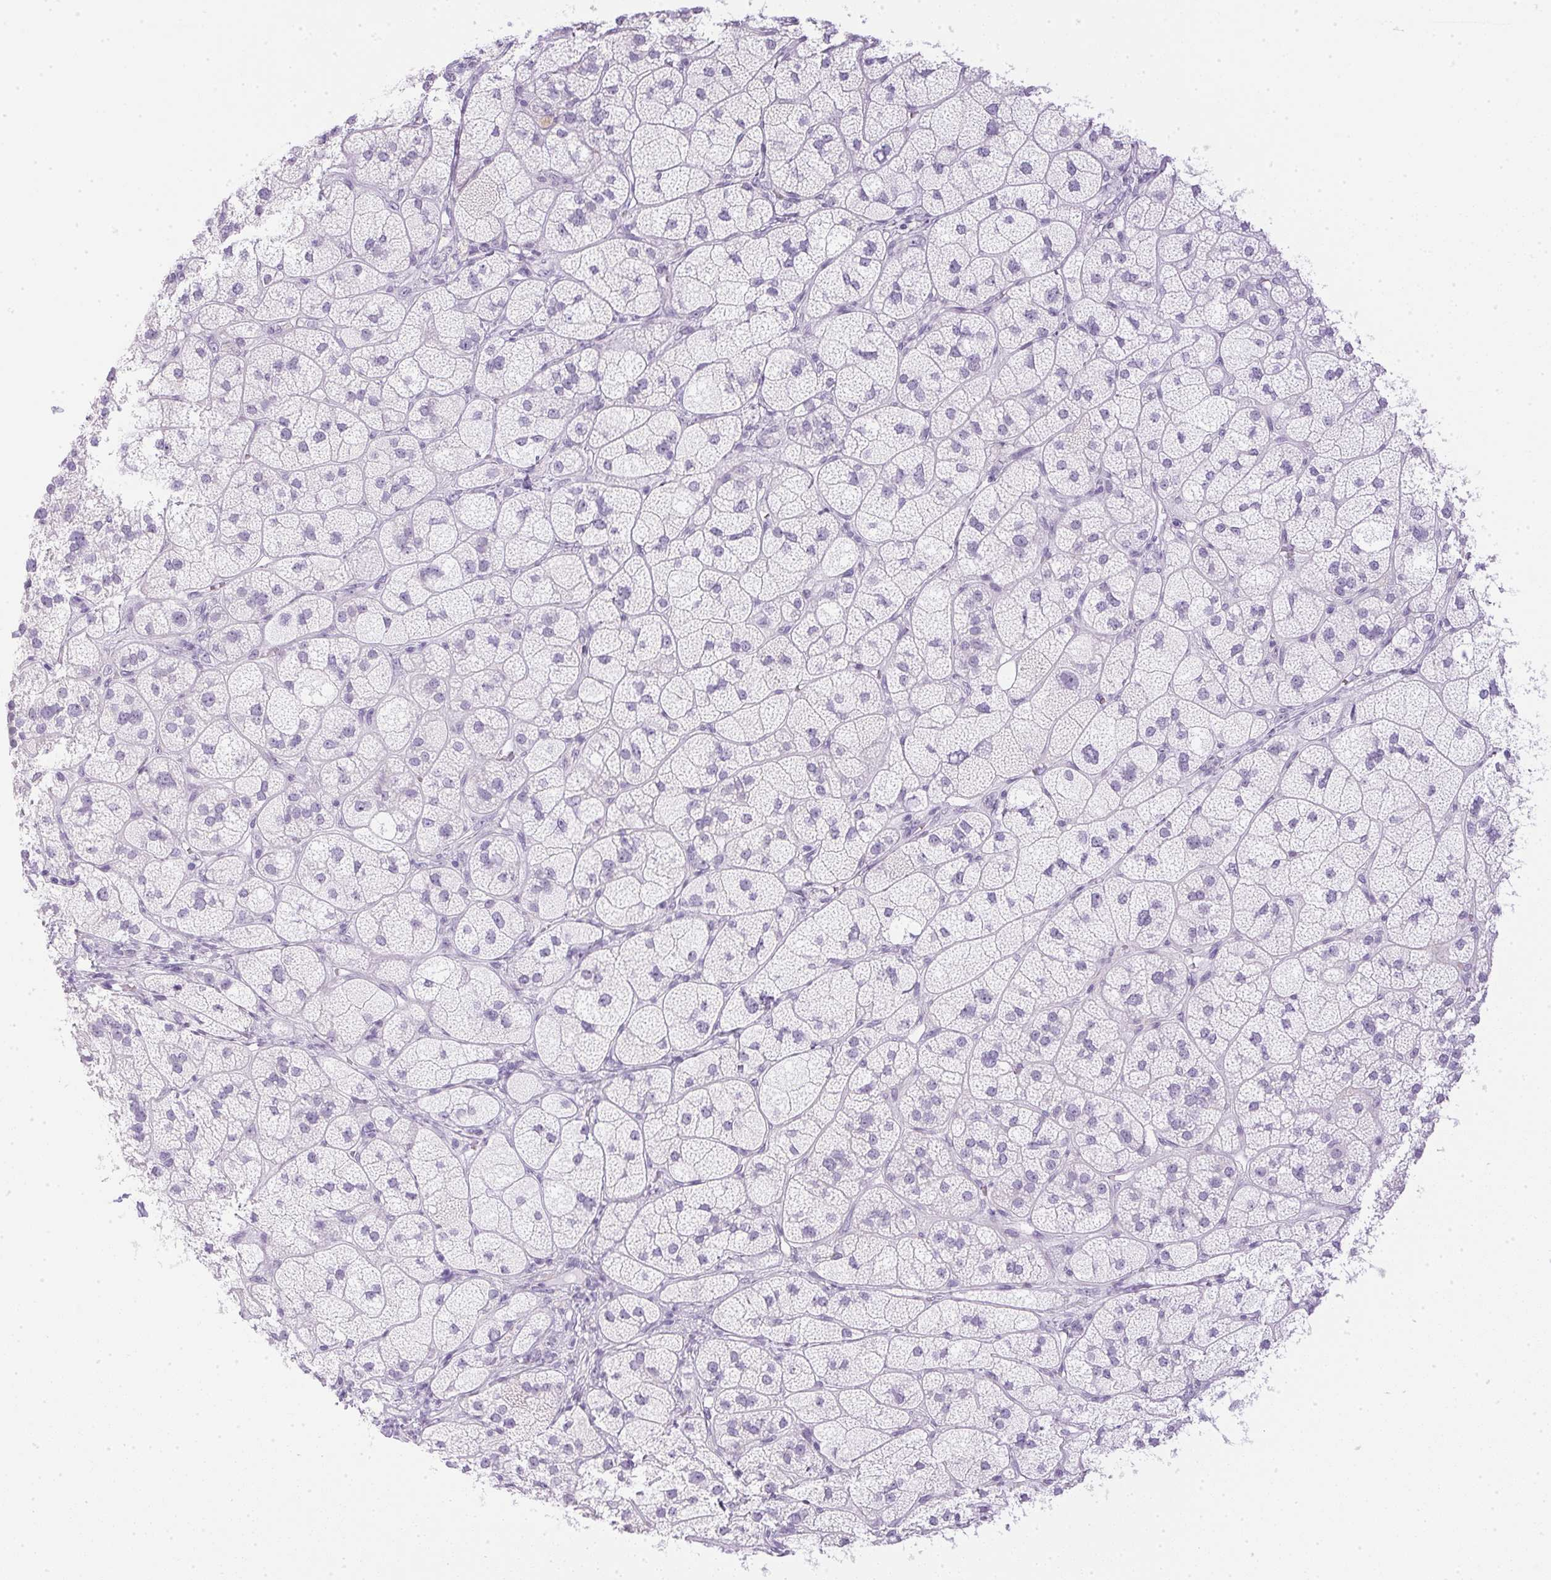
{"staining": {"intensity": "negative", "quantity": "none", "location": "none"}, "tissue": "adrenal gland", "cell_type": "Glandular cells", "image_type": "normal", "snomed": [{"axis": "morphology", "description": "Normal tissue, NOS"}, {"axis": "topography", "description": "Adrenal gland"}], "caption": "Image shows no protein expression in glandular cells of benign adrenal gland.", "gene": "CPB1", "patient": {"sex": "female", "age": 60}}